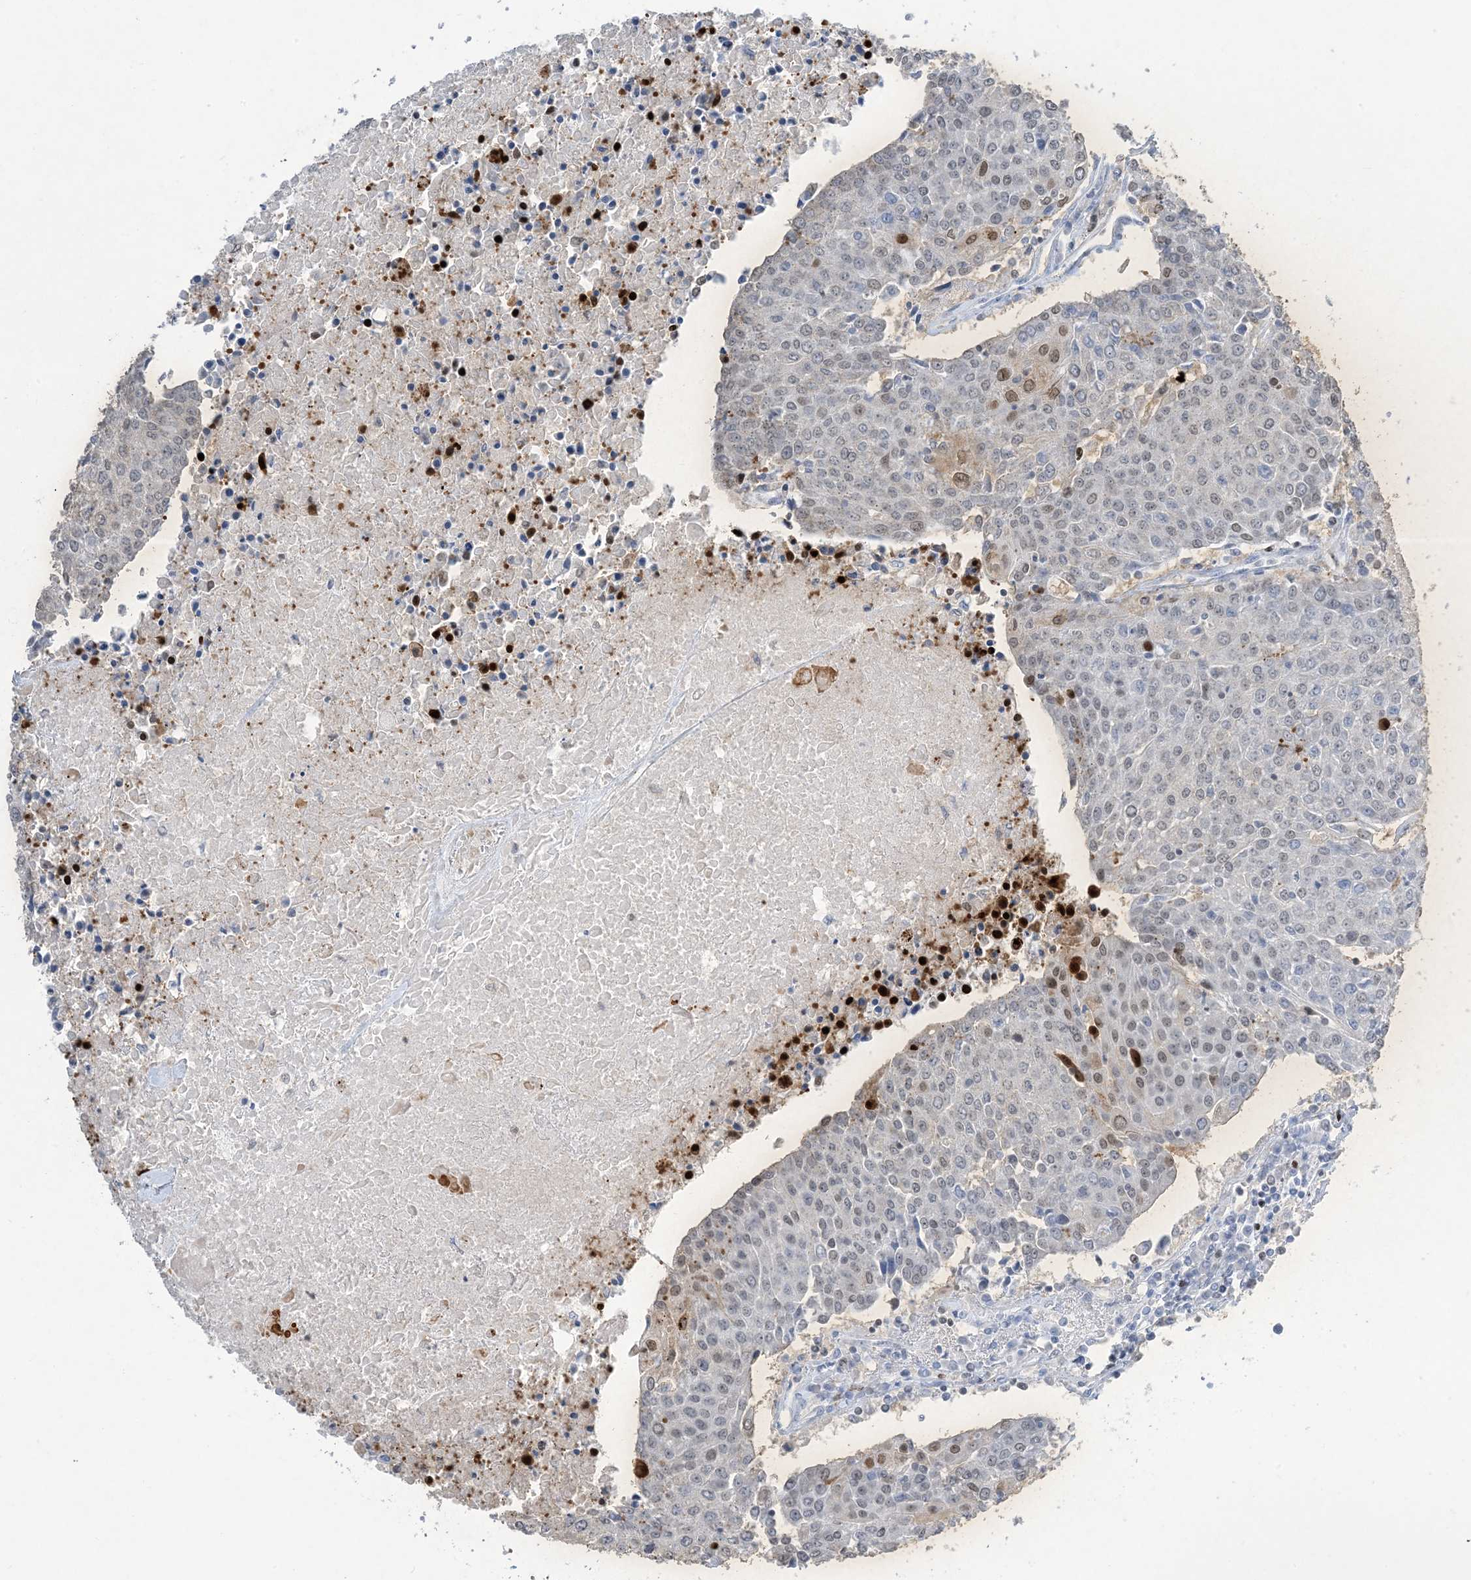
{"staining": {"intensity": "moderate", "quantity": "<25%", "location": "nuclear"}, "tissue": "urothelial cancer", "cell_type": "Tumor cells", "image_type": "cancer", "snomed": [{"axis": "morphology", "description": "Urothelial carcinoma, High grade"}, {"axis": "topography", "description": "Urinary bladder"}], "caption": "A brown stain labels moderate nuclear staining of a protein in human high-grade urothelial carcinoma tumor cells.", "gene": "SLC25A53", "patient": {"sex": "female", "age": 85}}